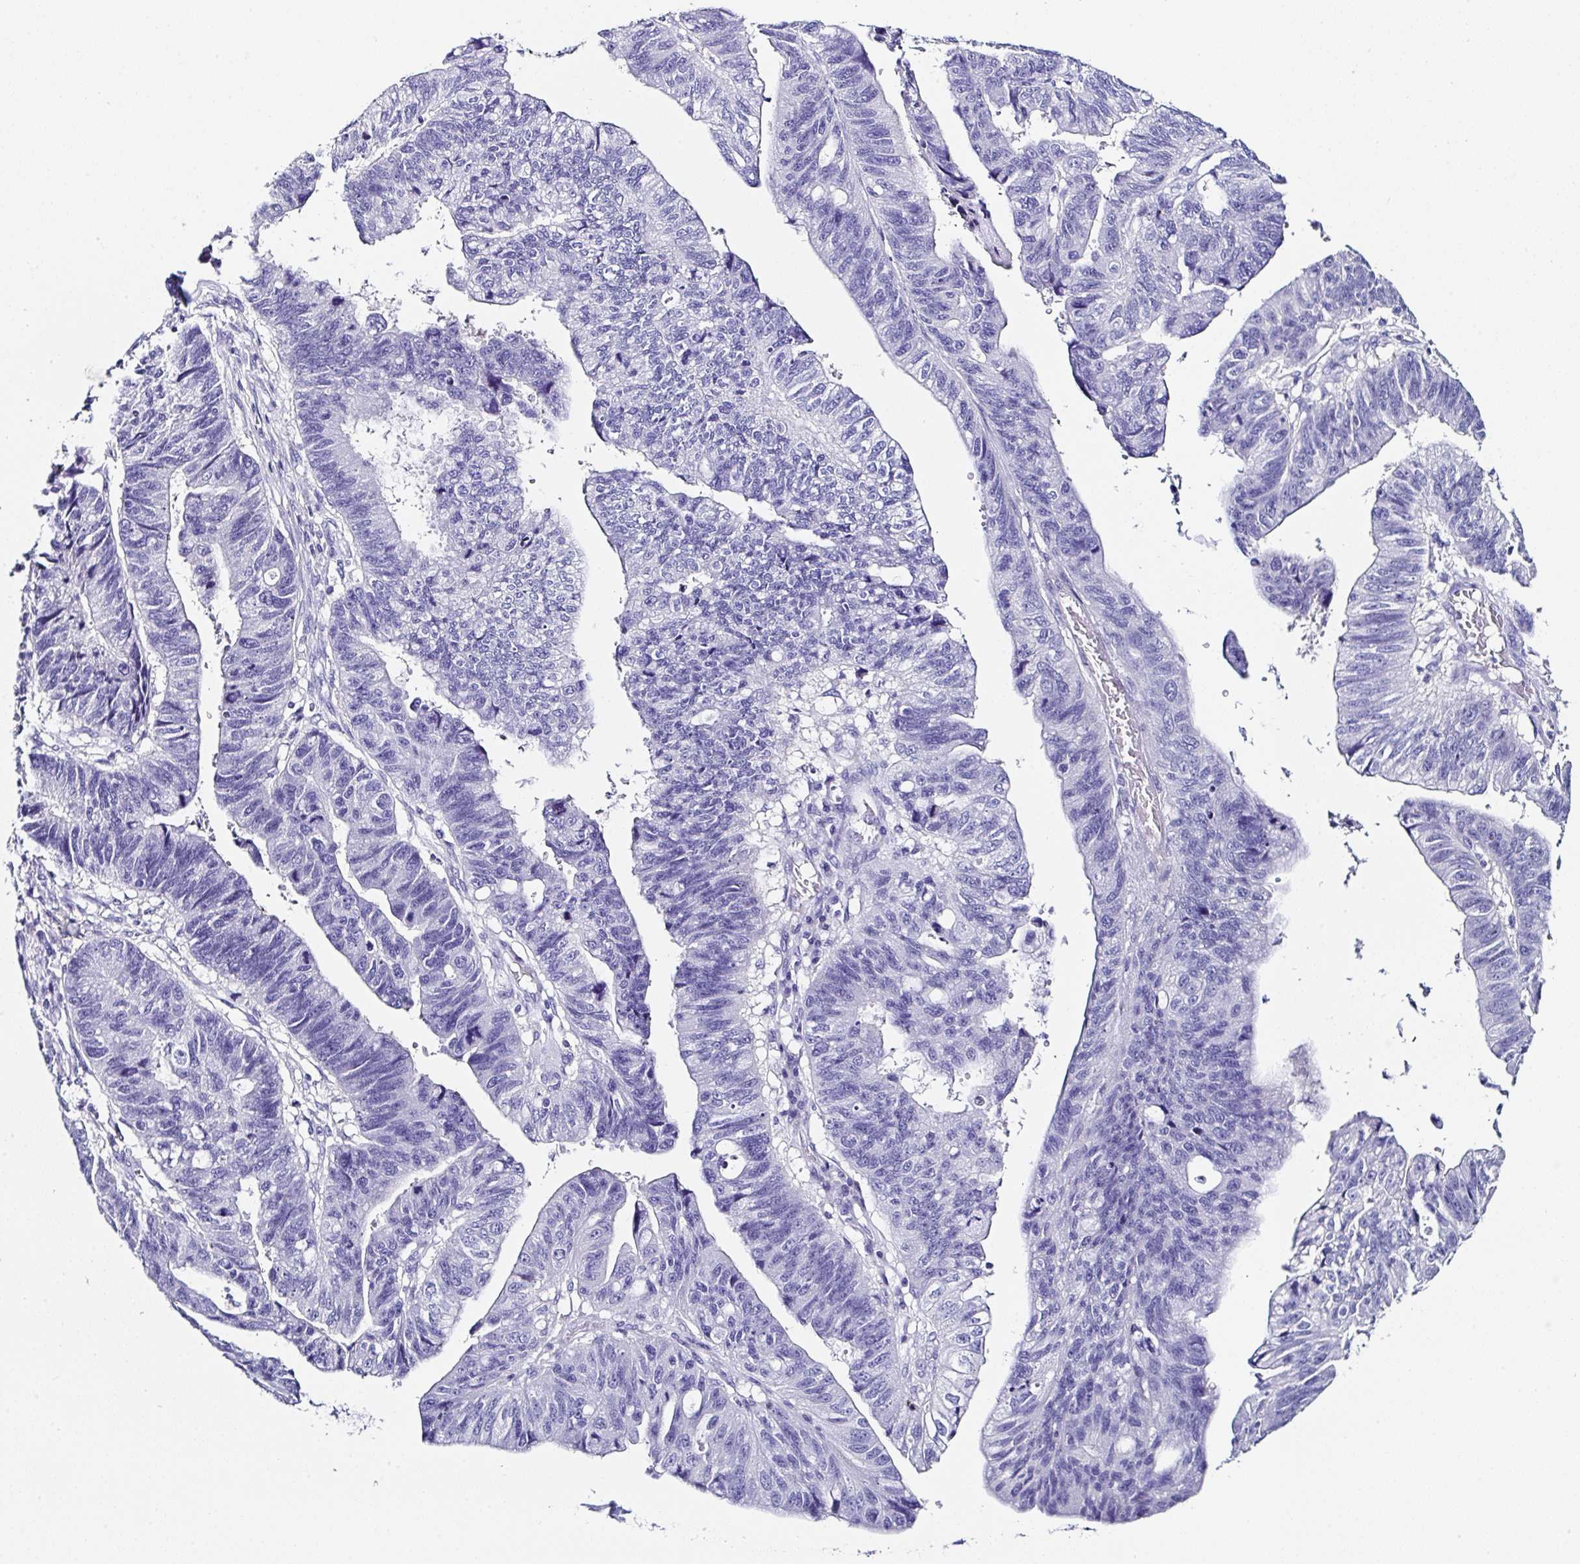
{"staining": {"intensity": "negative", "quantity": "none", "location": "none"}, "tissue": "stomach cancer", "cell_type": "Tumor cells", "image_type": "cancer", "snomed": [{"axis": "morphology", "description": "Adenocarcinoma, NOS"}, {"axis": "topography", "description": "Stomach"}], "caption": "Tumor cells show no significant protein positivity in stomach cancer (adenocarcinoma).", "gene": "UGT3A1", "patient": {"sex": "male", "age": 59}}